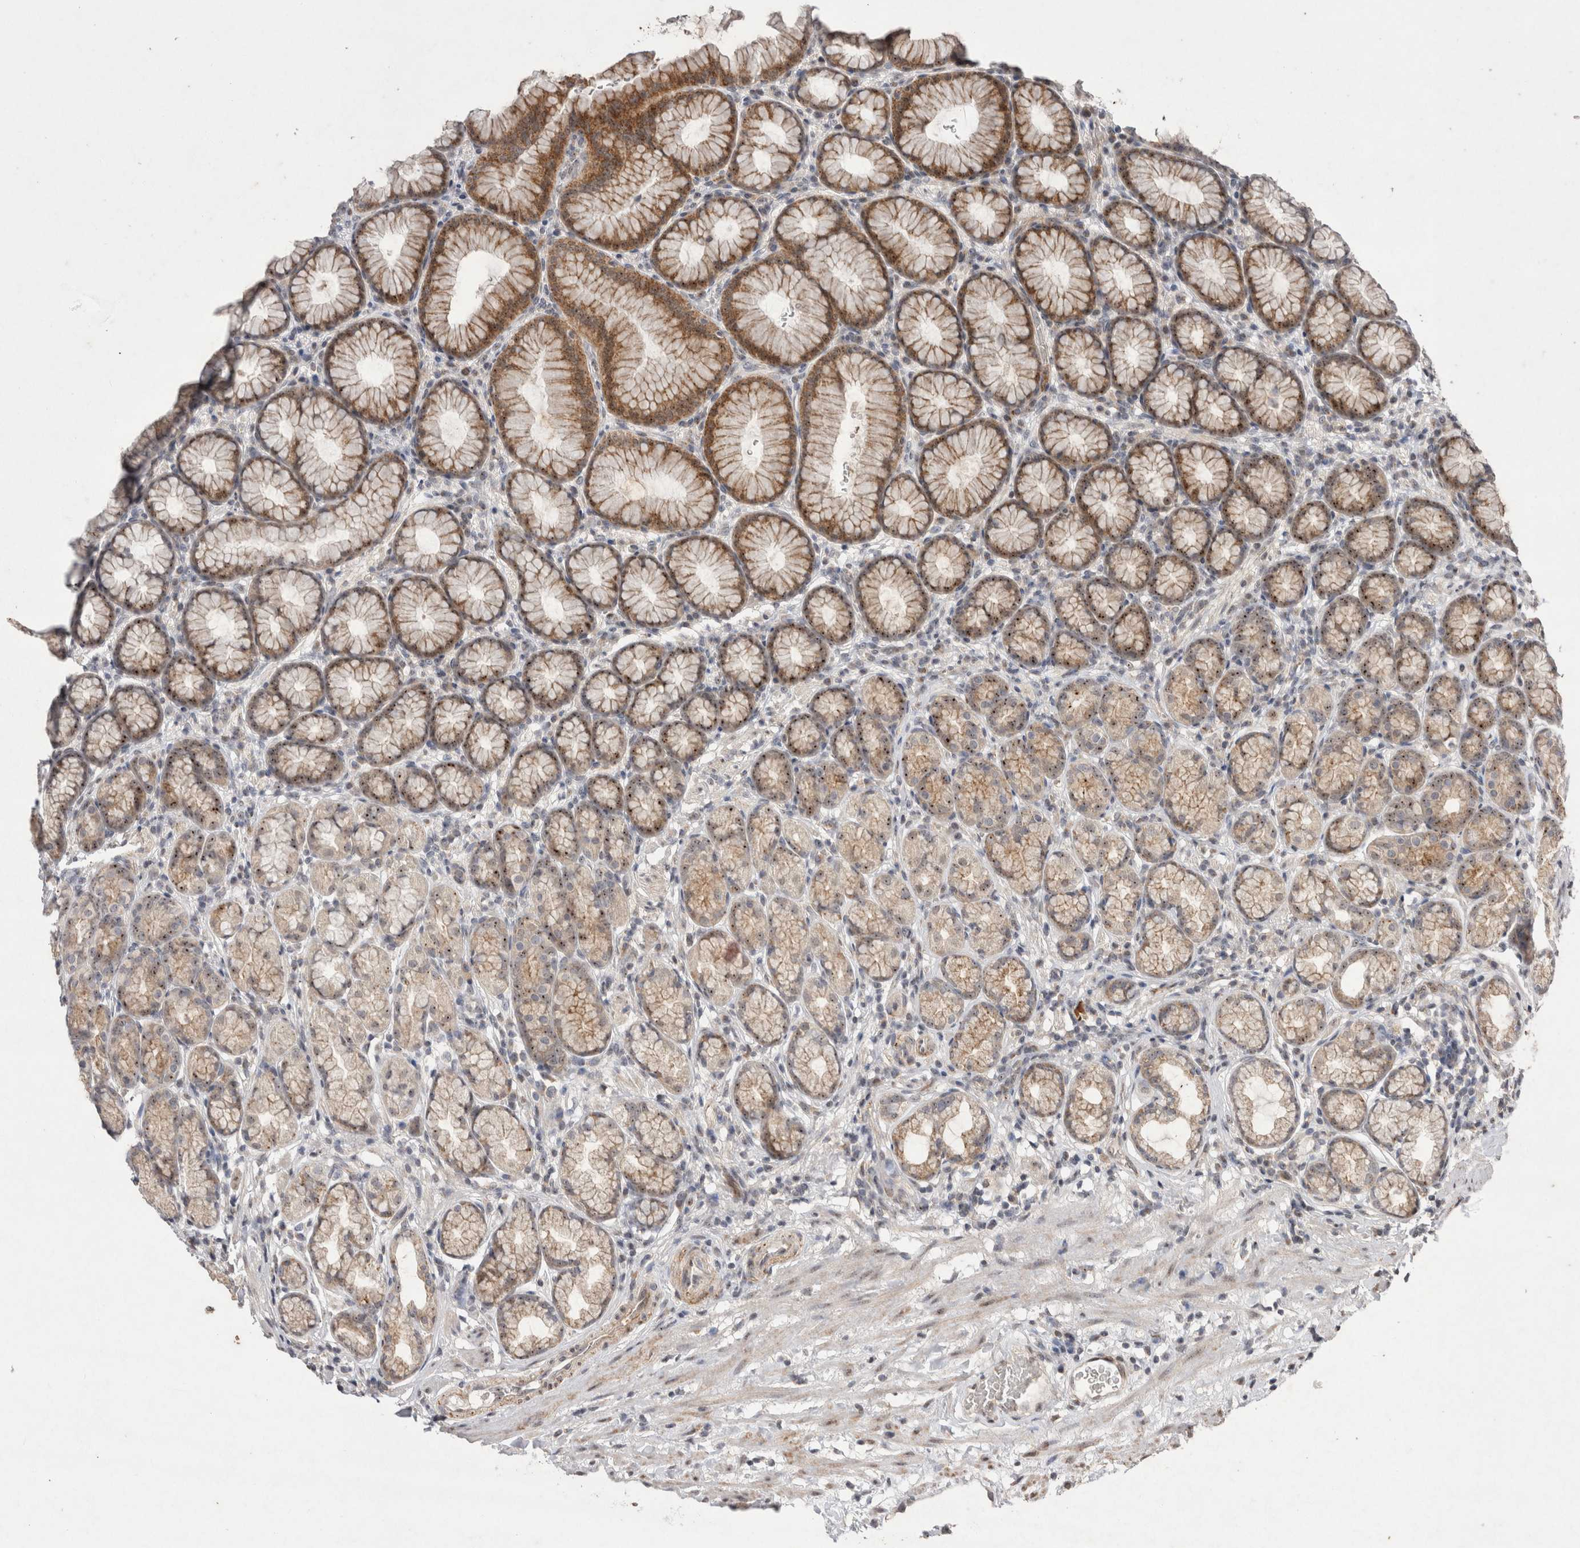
{"staining": {"intensity": "moderate", "quantity": "25%-75%", "location": "cytoplasmic/membranous,nuclear"}, "tissue": "stomach", "cell_type": "Glandular cells", "image_type": "normal", "snomed": [{"axis": "morphology", "description": "Normal tissue, NOS"}, {"axis": "topography", "description": "Stomach"}], "caption": "A medium amount of moderate cytoplasmic/membranous,nuclear positivity is appreciated in about 25%-75% of glandular cells in benign stomach.", "gene": "STK11", "patient": {"sex": "male", "age": 42}}